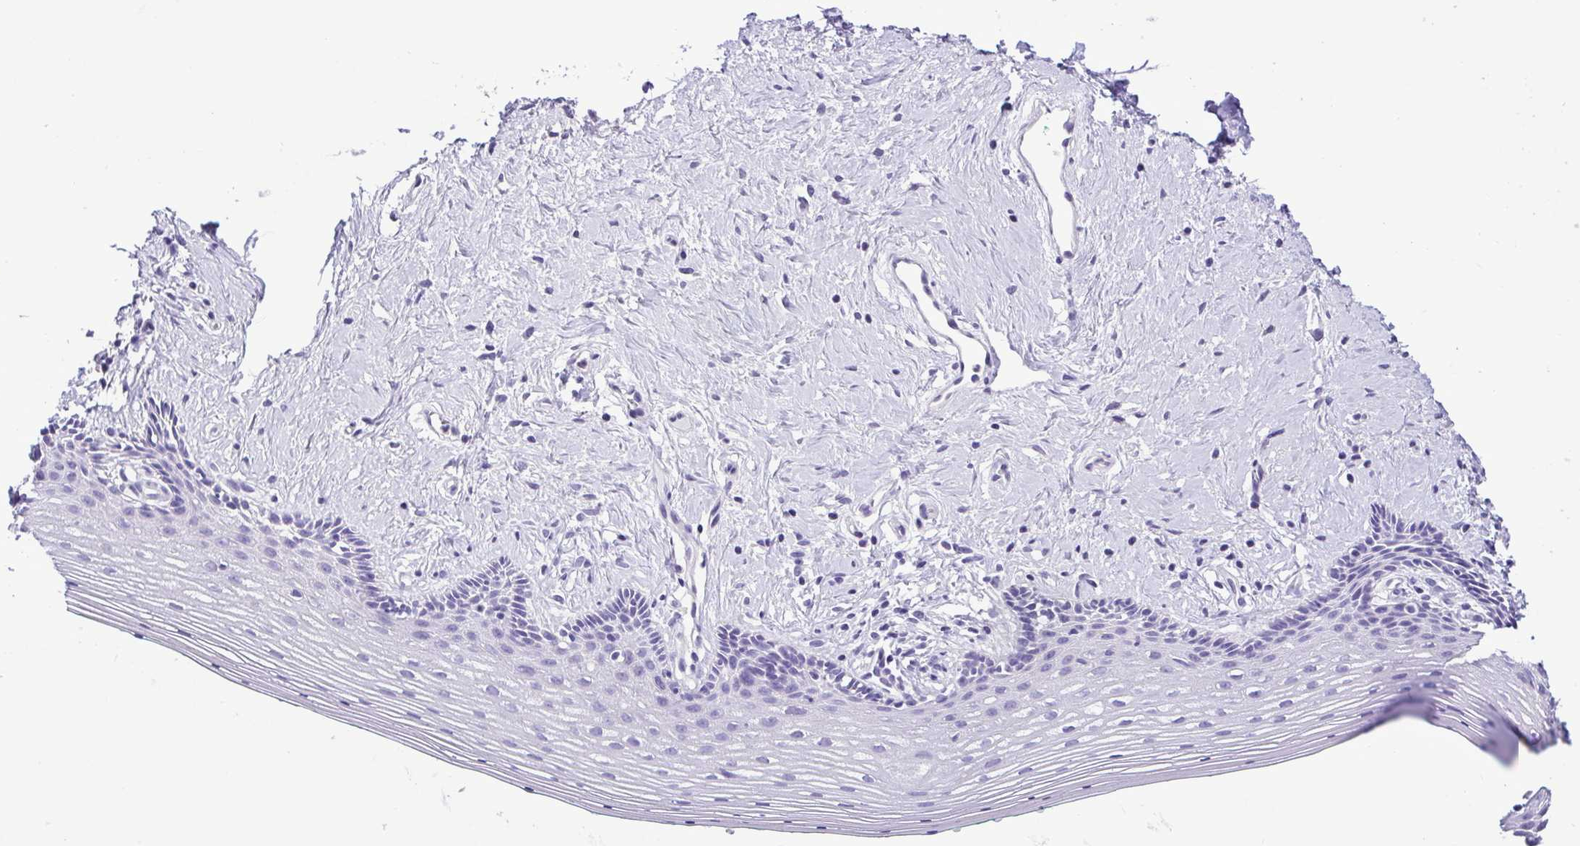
{"staining": {"intensity": "negative", "quantity": "none", "location": "none"}, "tissue": "vagina", "cell_type": "Squamous epithelial cells", "image_type": "normal", "snomed": [{"axis": "morphology", "description": "Normal tissue, NOS"}, {"axis": "topography", "description": "Vagina"}], "caption": "The photomicrograph exhibits no staining of squamous epithelial cells in benign vagina. The staining was performed using DAB (3,3'-diaminobenzidine) to visualize the protein expression in brown, while the nuclei were stained in blue with hematoxylin (Magnification: 20x).", "gene": "CBY2", "patient": {"sex": "female", "age": 42}}